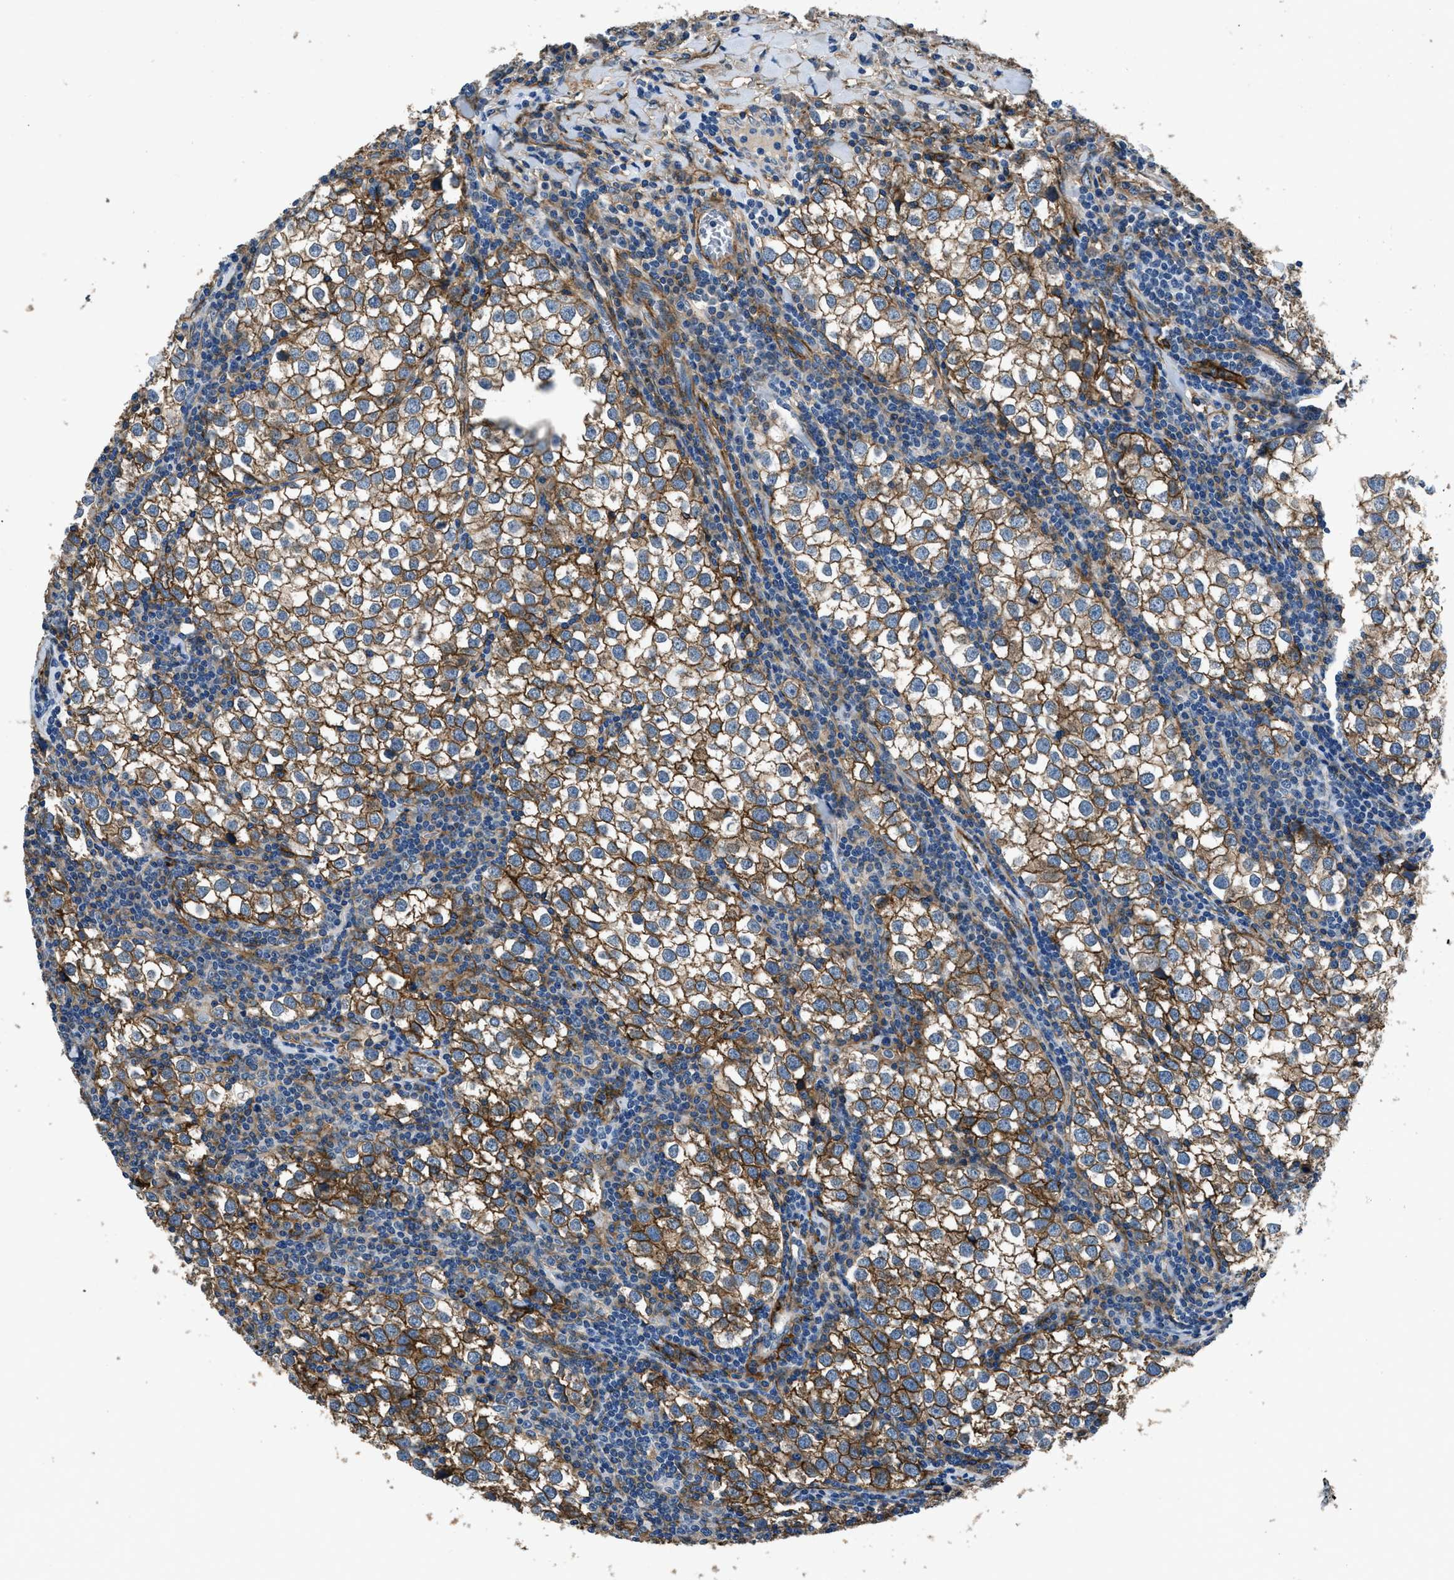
{"staining": {"intensity": "moderate", "quantity": ">75%", "location": "cytoplasmic/membranous"}, "tissue": "testis cancer", "cell_type": "Tumor cells", "image_type": "cancer", "snomed": [{"axis": "morphology", "description": "Seminoma, NOS"}, {"axis": "morphology", "description": "Carcinoma, Embryonal, NOS"}, {"axis": "topography", "description": "Testis"}], "caption": "High-magnification brightfield microscopy of testis seminoma stained with DAB (3,3'-diaminobenzidine) (brown) and counterstained with hematoxylin (blue). tumor cells exhibit moderate cytoplasmic/membranous staining is identified in approximately>75% of cells. (Stains: DAB (3,3'-diaminobenzidine) in brown, nuclei in blue, Microscopy: brightfield microscopy at high magnification).", "gene": "CD276", "patient": {"sex": "male", "age": 36}}